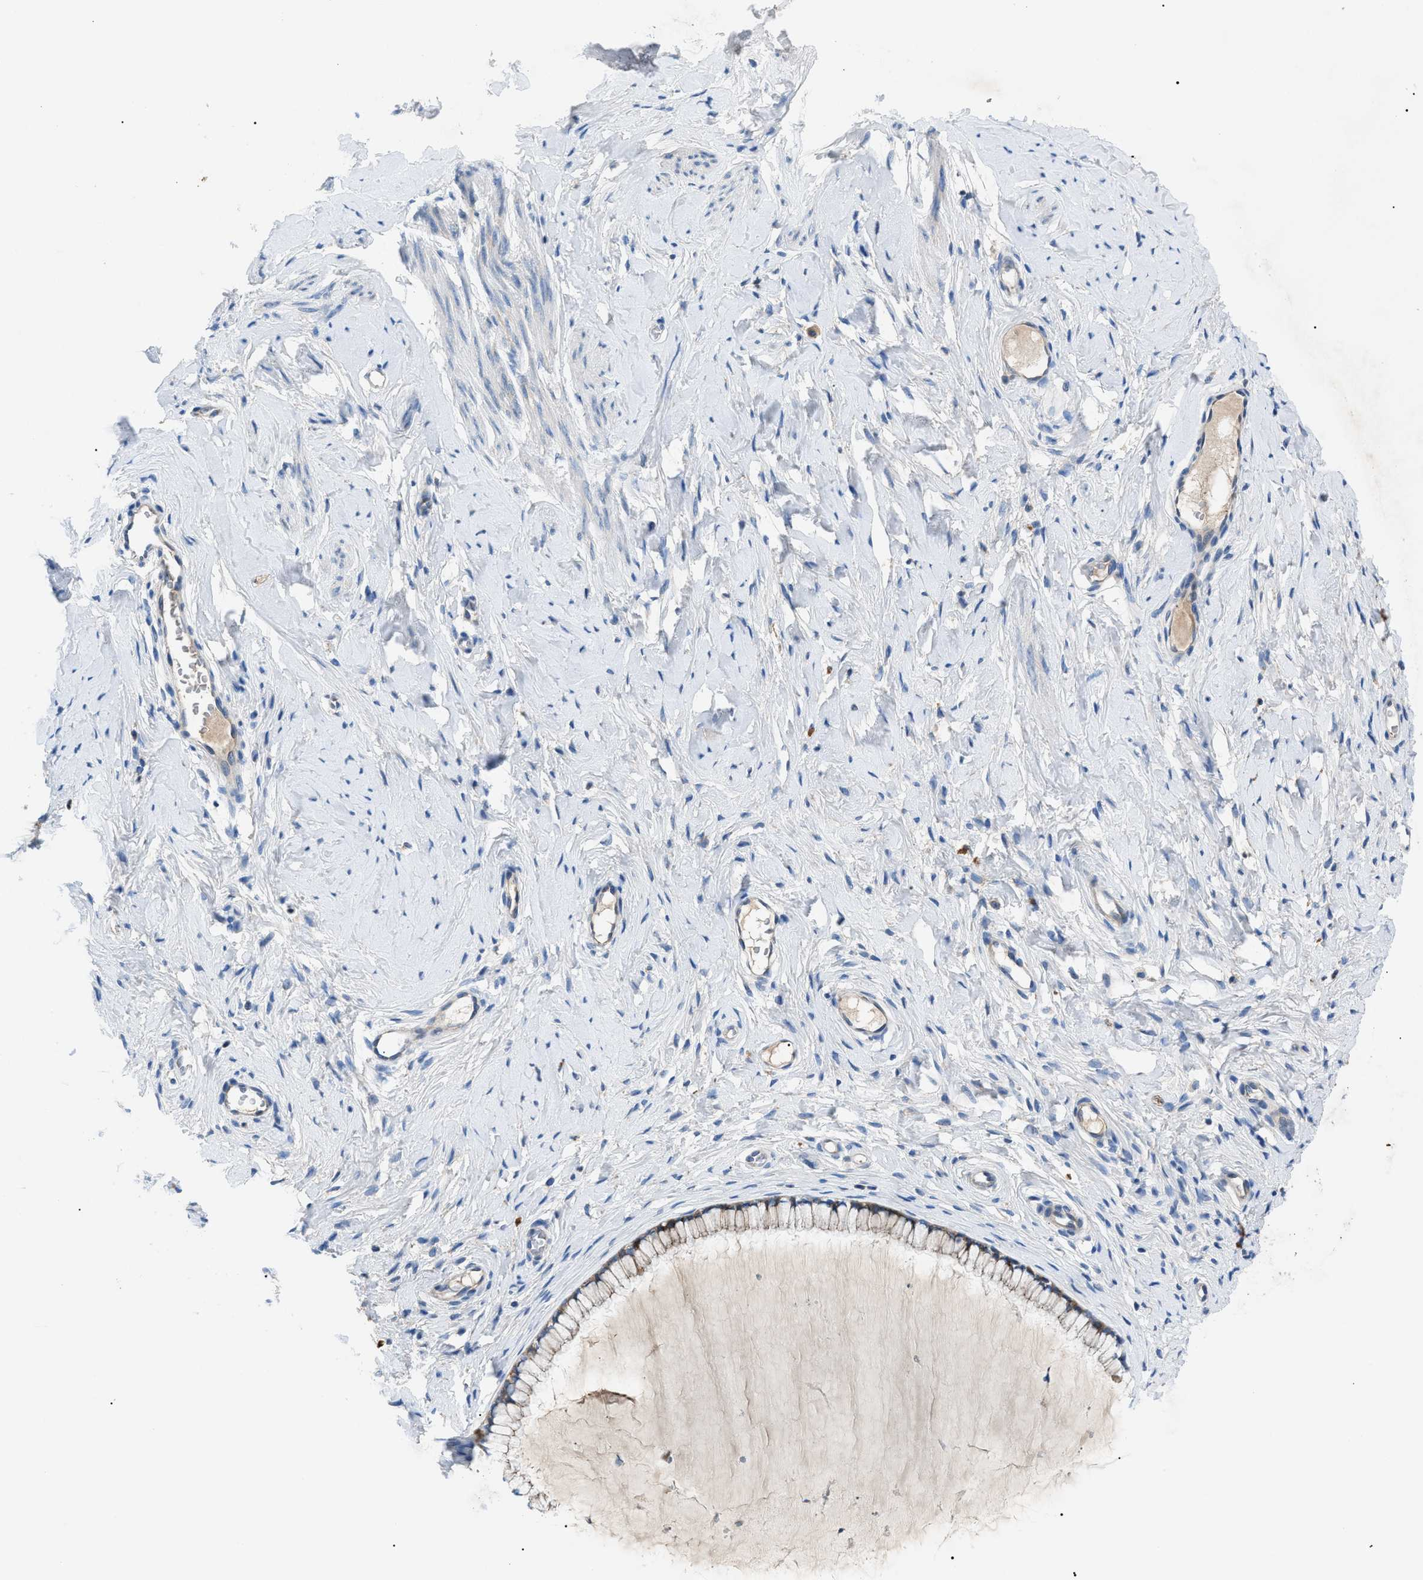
{"staining": {"intensity": "weak", "quantity": "<25%", "location": "cytoplasmic/membranous"}, "tissue": "cervix", "cell_type": "Glandular cells", "image_type": "normal", "snomed": [{"axis": "morphology", "description": "Normal tissue, NOS"}, {"axis": "topography", "description": "Cervix"}], "caption": "This is a histopathology image of IHC staining of normal cervix, which shows no staining in glandular cells.", "gene": "ZDHHC24", "patient": {"sex": "female", "age": 65}}